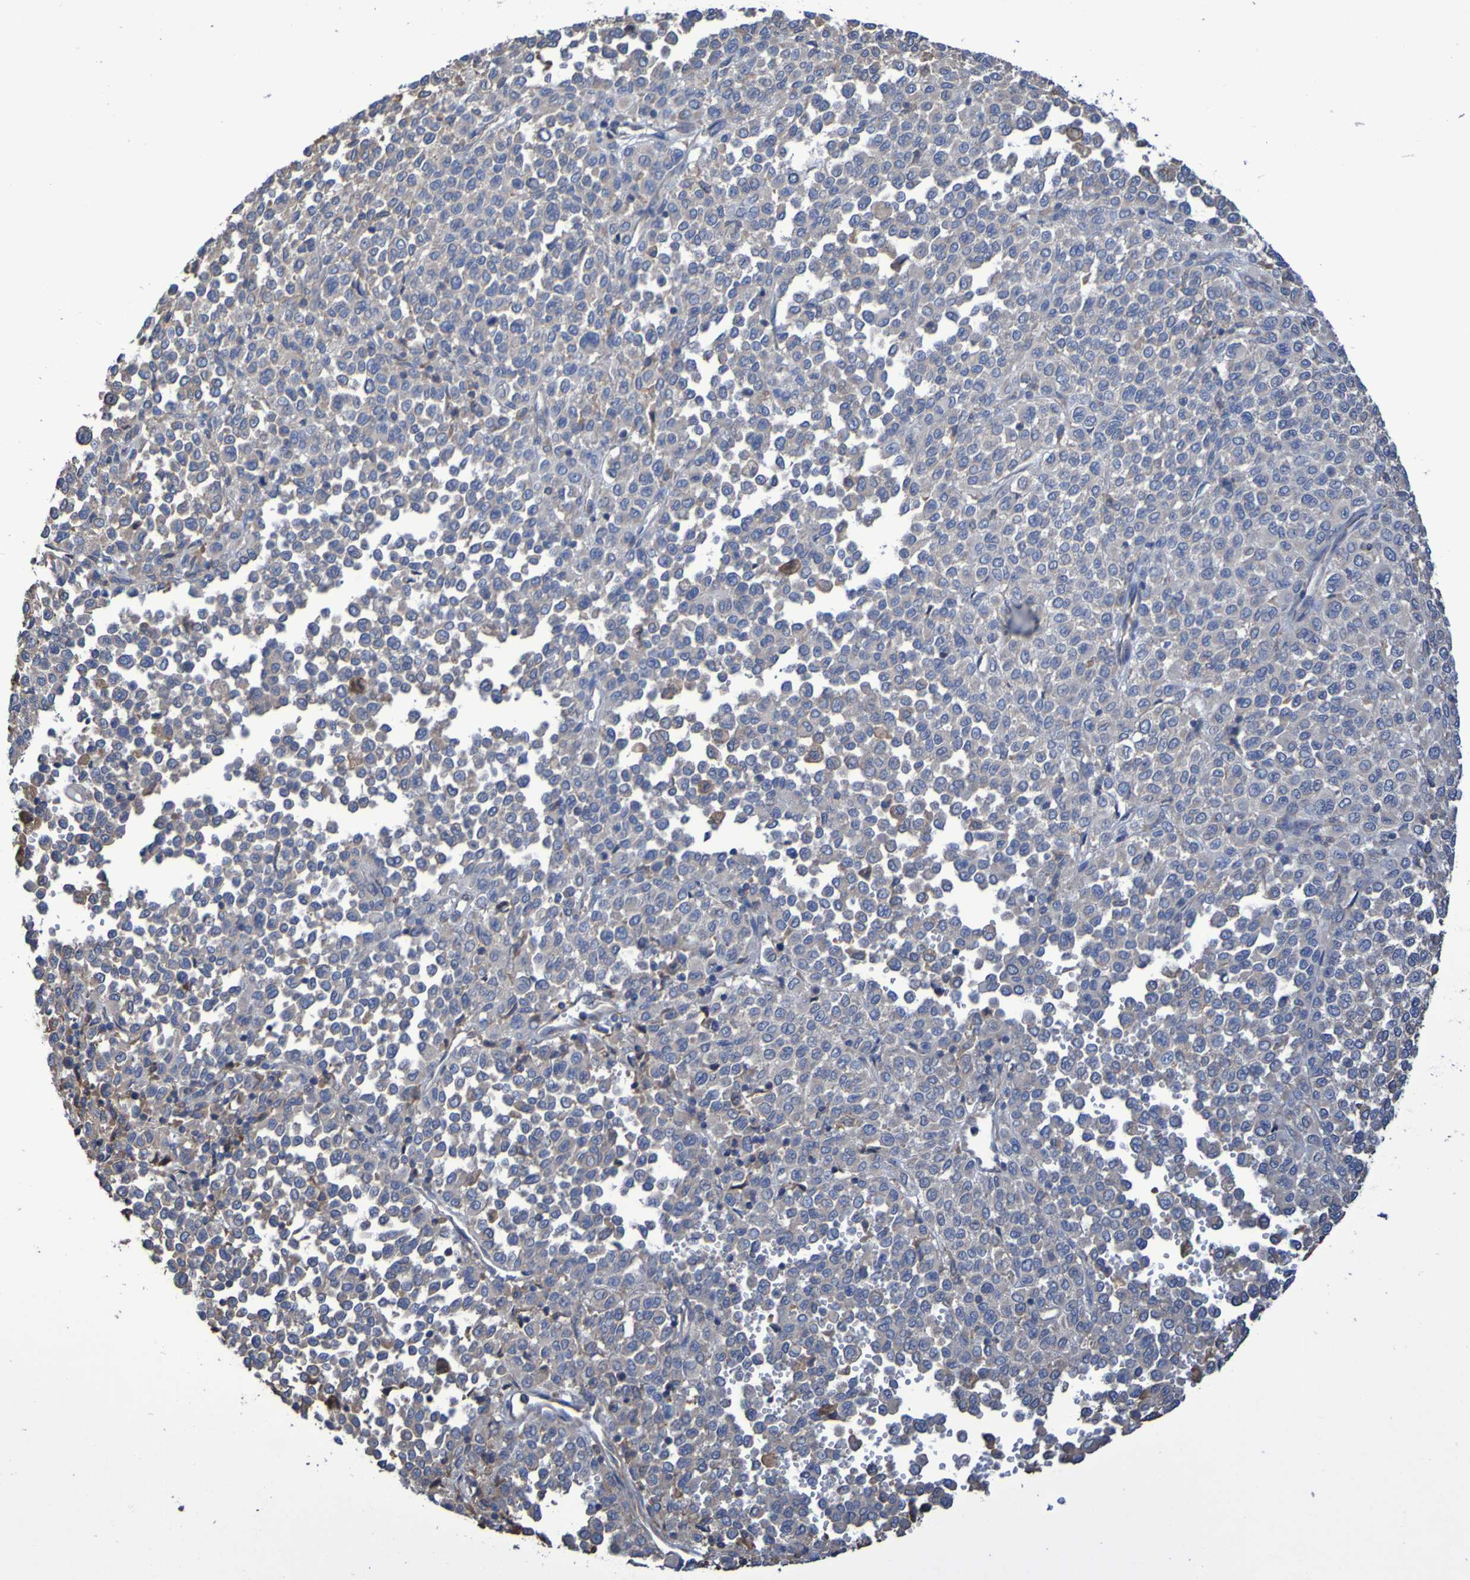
{"staining": {"intensity": "negative", "quantity": "none", "location": "none"}, "tissue": "melanoma", "cell_type": "Tumor cells", "image_type": "cancer", "snomed": [{"axis": "morphology", "description": "Malignant melanoma, Metastatic site"}, {"axis": "topography", "description": "Pancreas"}], "caption": "Malignant melanoma (metastatic site) was stained to show a protein in brown. There is no significant positivity in tumor cells. (DAB IHC, high magnification).", "gene": "SYNJ1", "patient": {"sex": "female", "age": 30}}